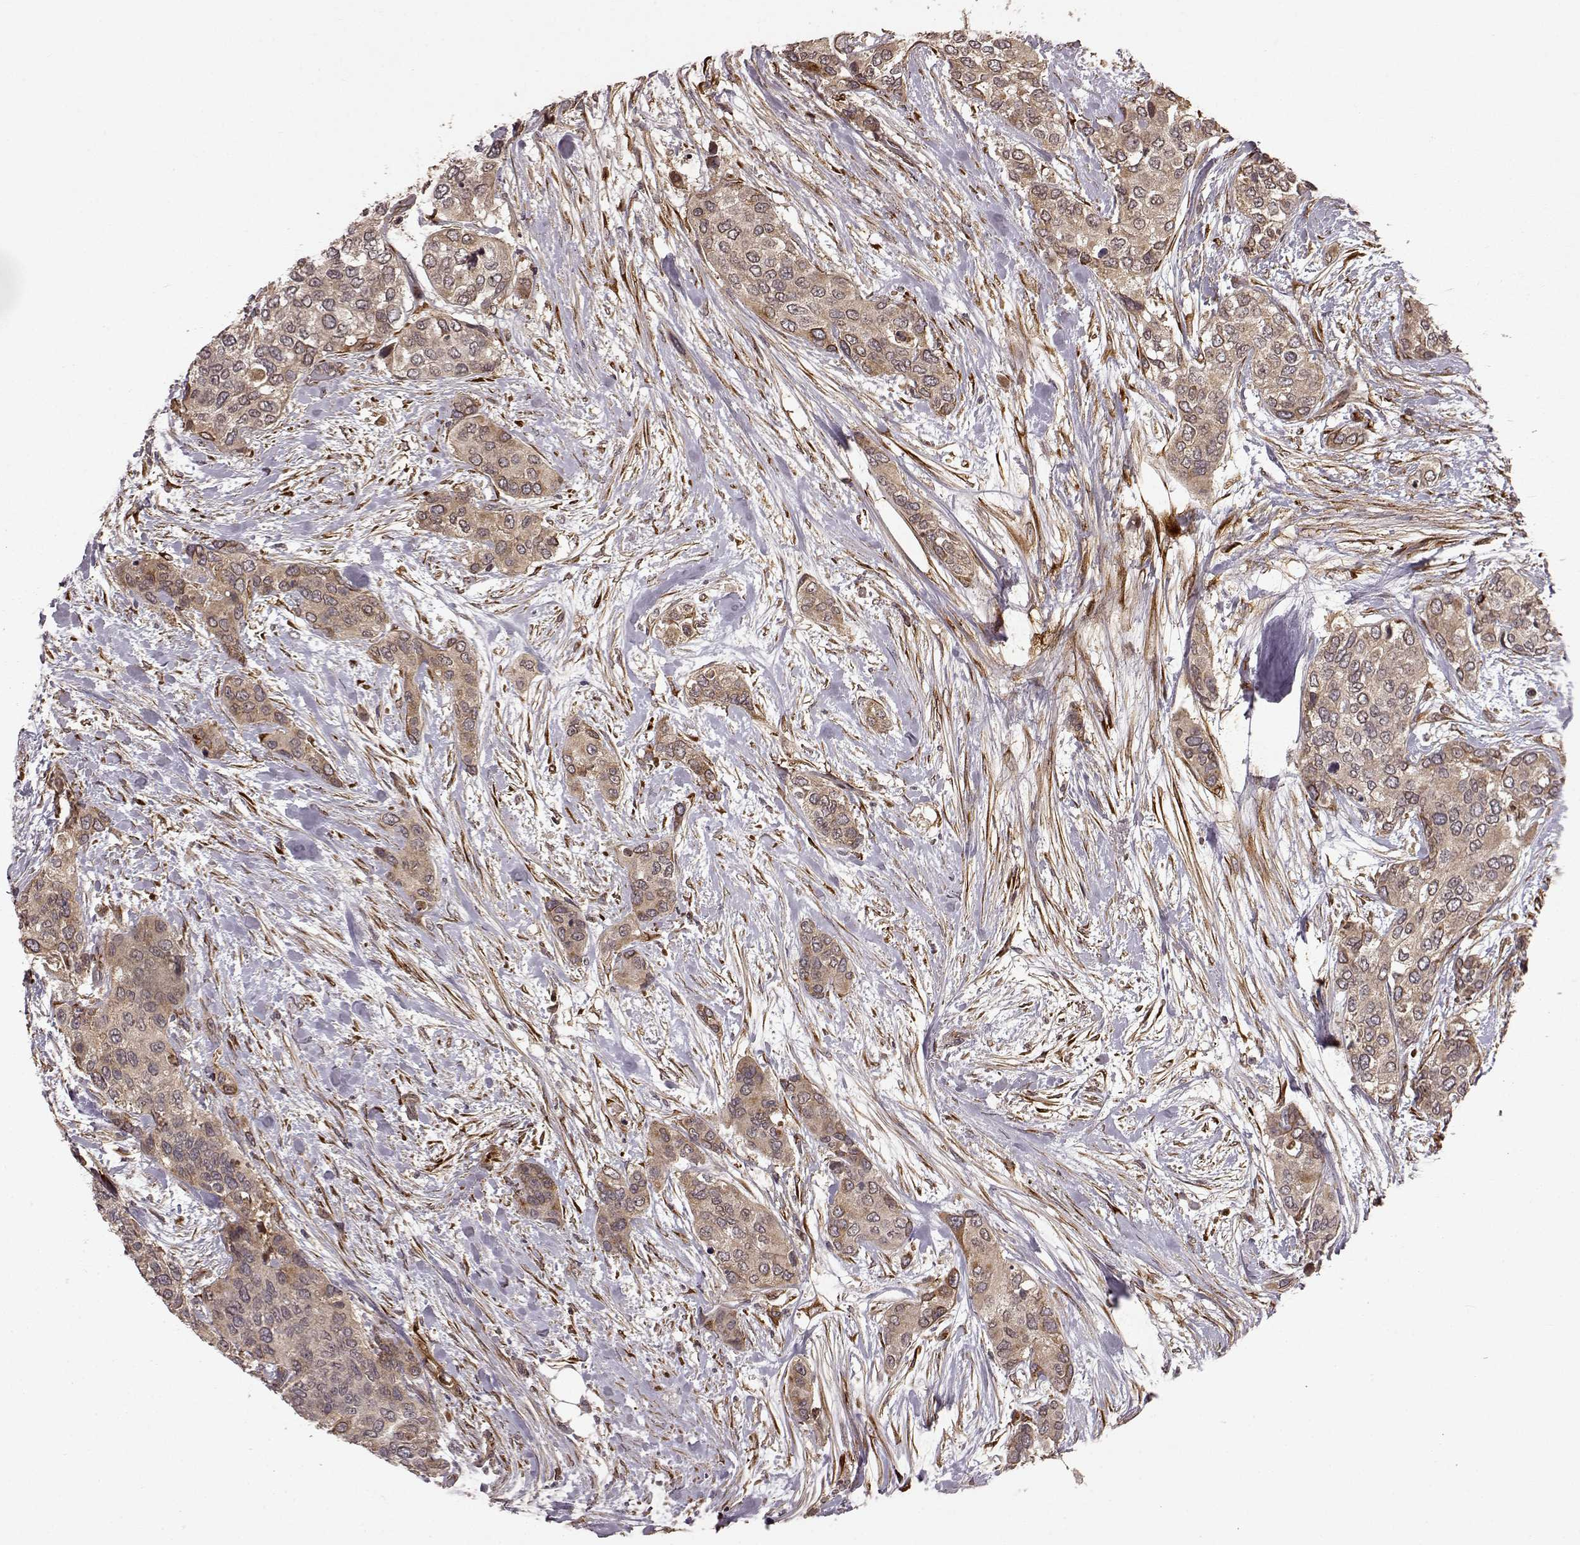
{"staining": {"intensity": "weak", "quantity": "25%-75%", "location": "cytoplasmic/membranous"}, "tissue": "urothelial cancer", "cell_type": "Tumor cells", "image_type": "cancer", "snomed": [{"axis": "morphology", "description": "Urothelial carcinoma, High grade"}, {"axis": "topography", "description": "Urinary bladder"}], "caption": "Immunohistochemistry (IHC) staining of urothelial carcinoma (high-grade), which exhibits low levels of weak cytoplasmic/membranous positivity in about 25%-75% of tumor cells indicating weak cytoplasmic/membranous protein staining. The staining was performed using DAB (brown) for protein detection and nuclei were counterstained in hematoxylin (blue).", "gene": "FSTL1", "patient": {"sex": "male", "age": 77}}